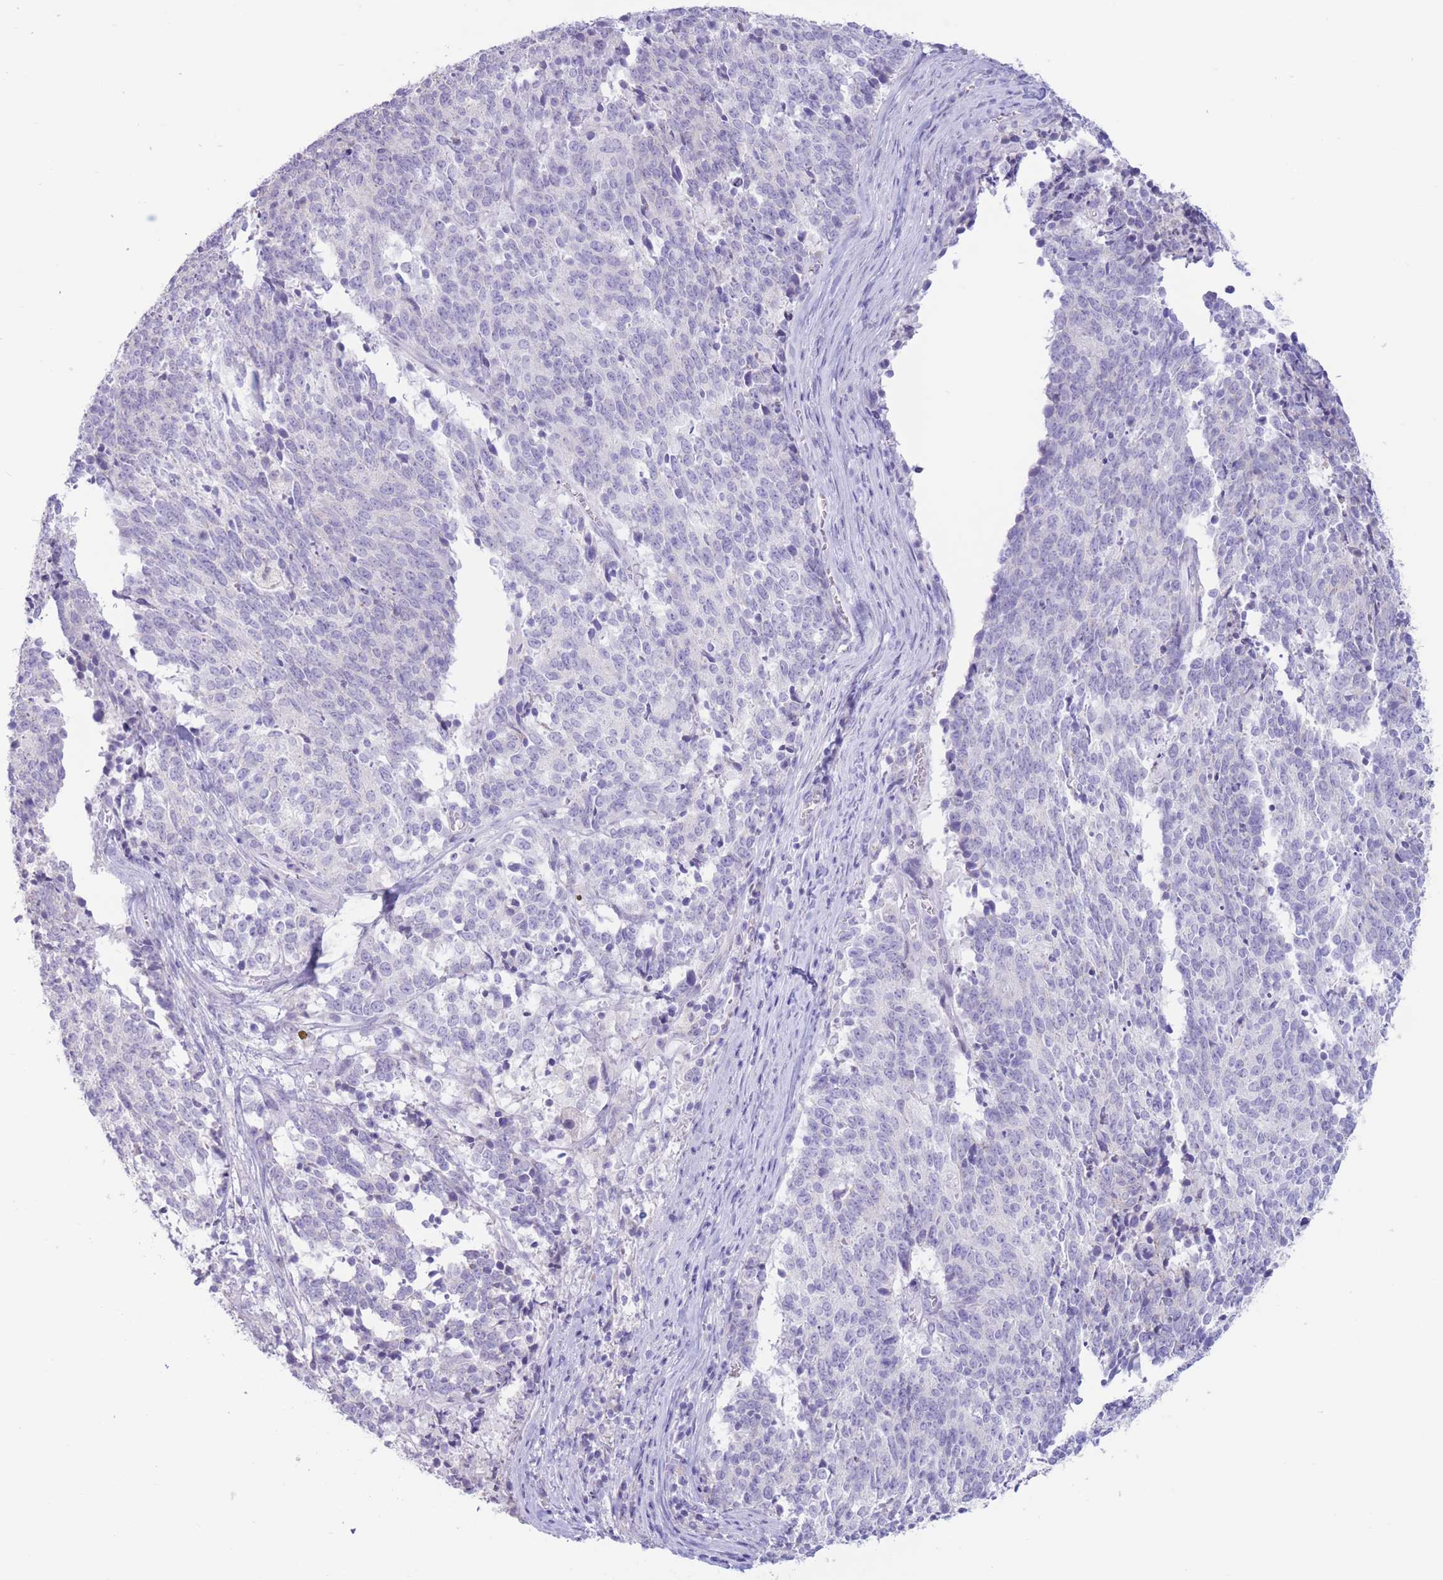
{"staining": {"intensity": "negative", "quantity": "none", "location": "none"}, "tissue": "cervical cancer", "cell_type": "Tumor cells", "image_type": "cancer", "snomed": [{"axis": "morphology", "description": "Squamous cell carcinoma, NOS"}, {"axis": "topography", "description": "Cervix"}], "caption": "The photomicrograph demonstrates no significant positivity in tumor cells of cervical cancer (squamous cell carcinoma).", "gene": "FAH", "patient": {"sex": "female", "age": 29}}